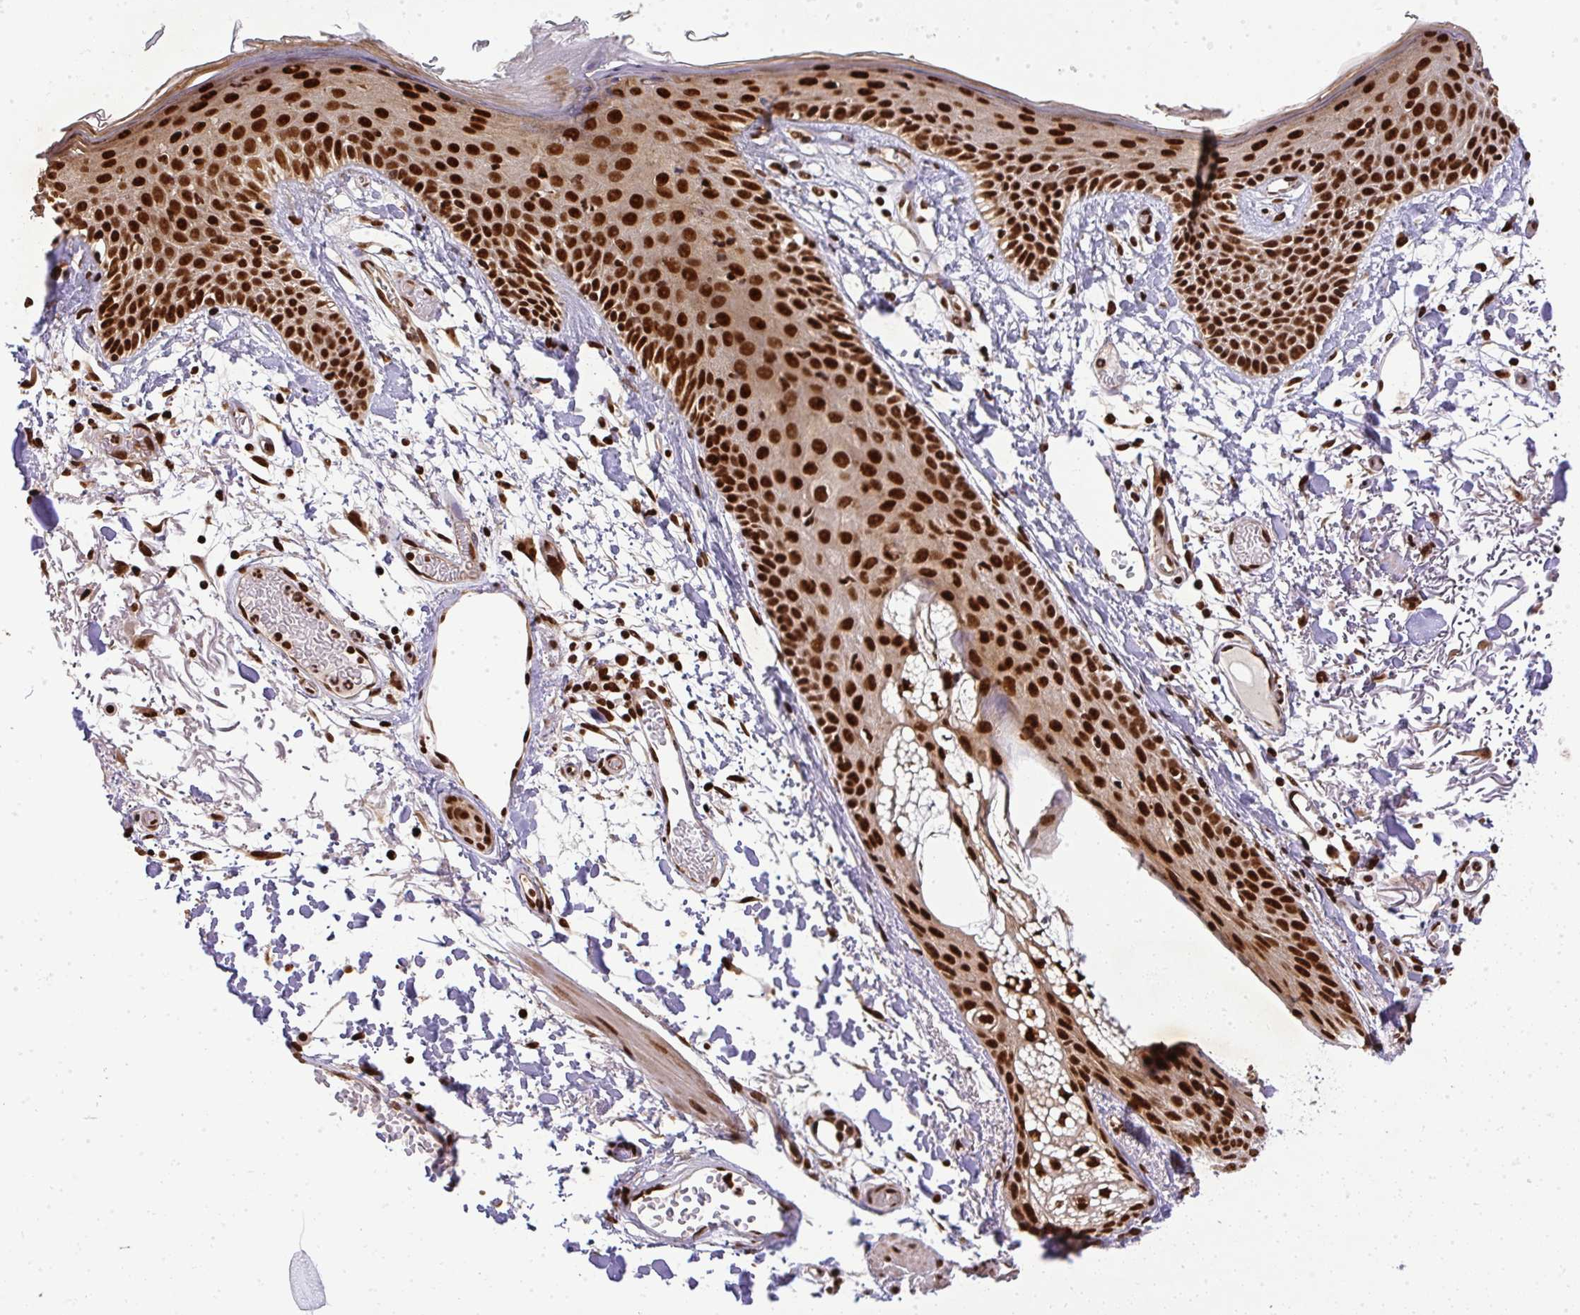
{"staining": {"intensity": "strong", "quantity": ">75%", "location": "nuclear"}, "tissue": "skin", "cell_type": "Fibroblasts", "image_type": "normal", "snomed": [{"axis": "morphology", "description": "Normal tissue, NOS"}, {"axis": "topography", "description": "Skin"}], "caption": "This is an image of immunohistochemistry (IHC) staining of unremarkable skin, which shows strong staining in the nuclear of fibroblasts.", "gene": "U2AF1L4", "patient": {"sex": "male", "age": 79}}